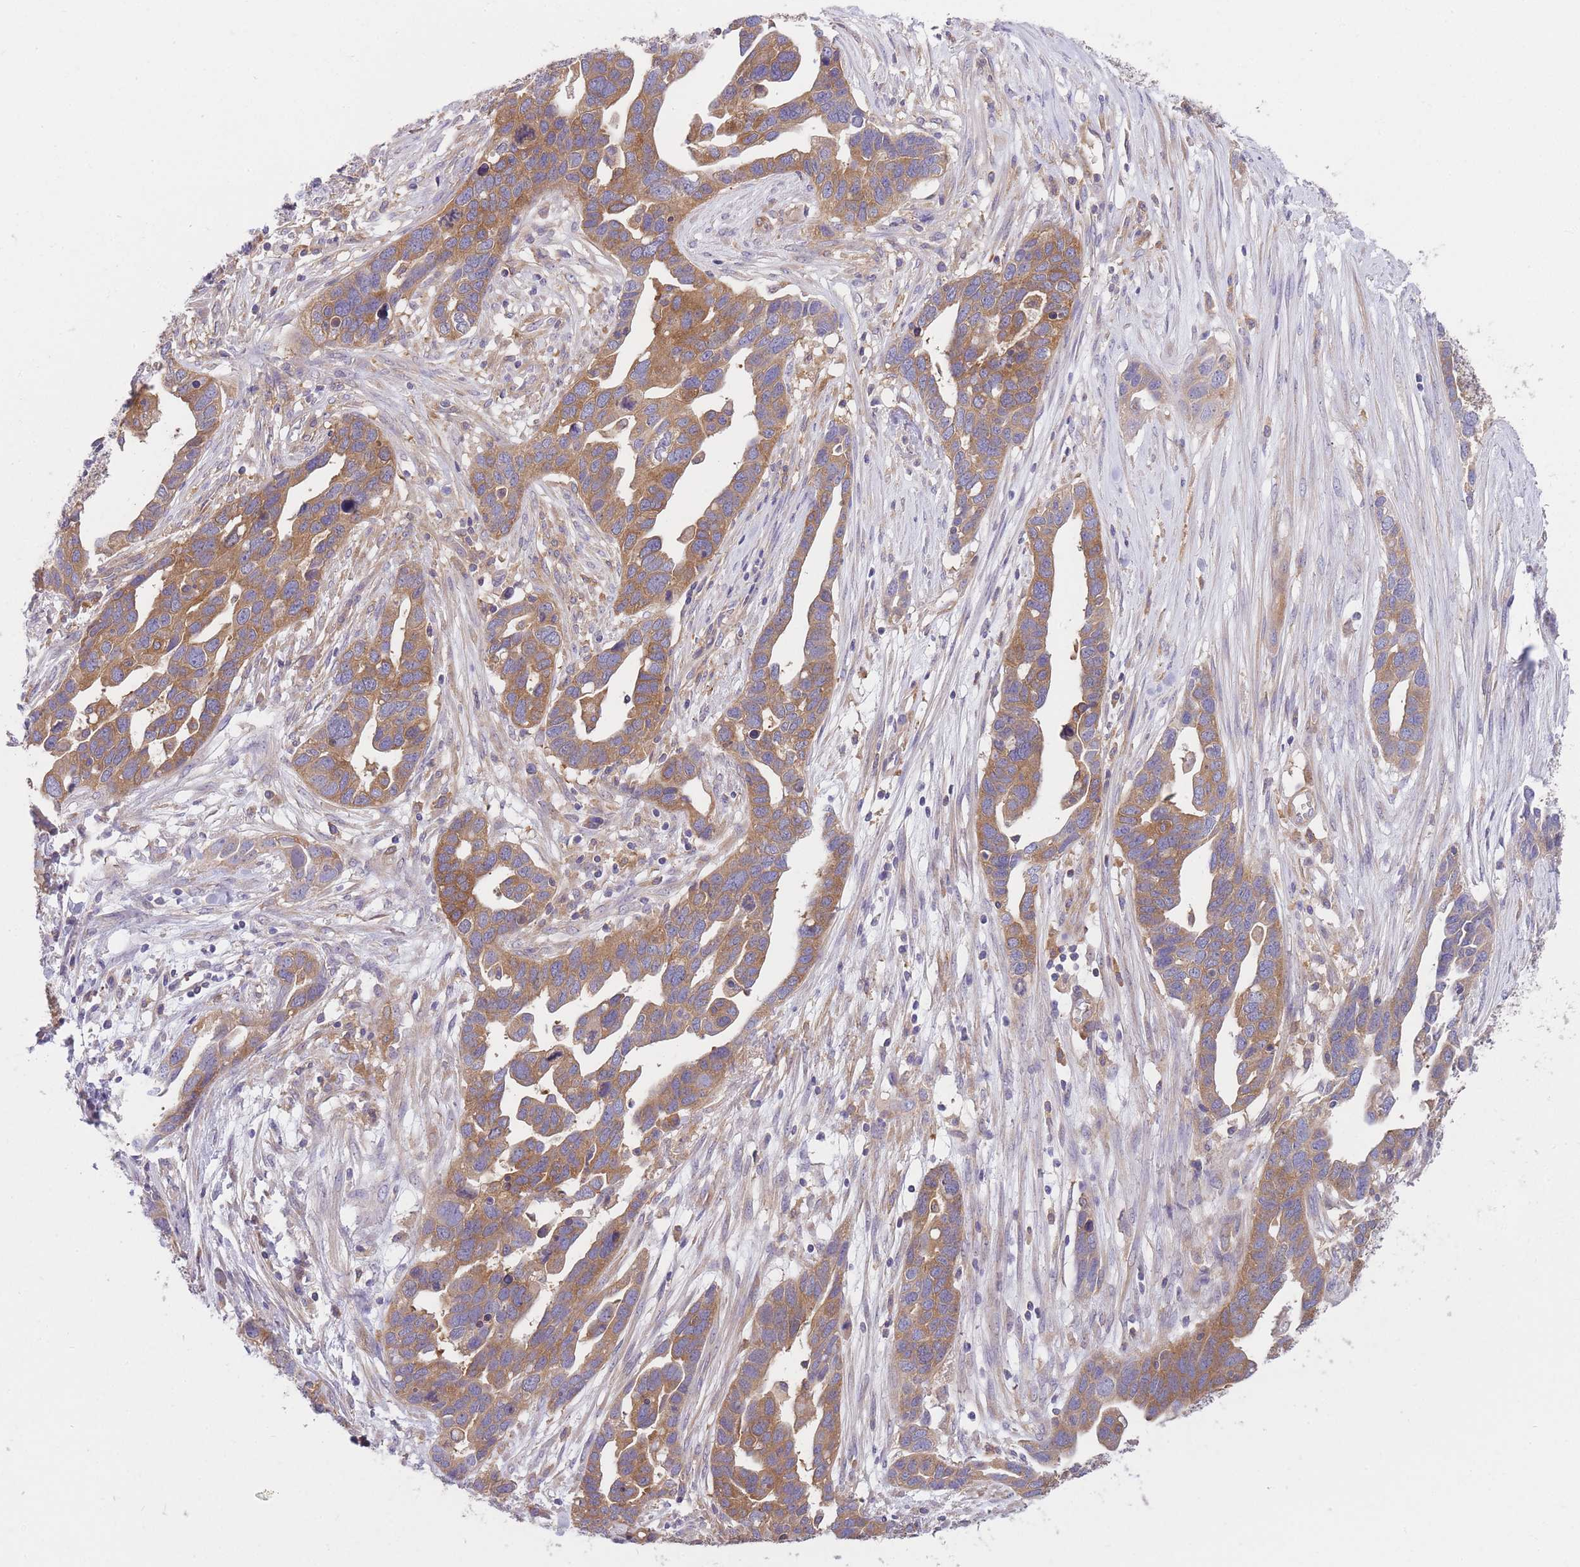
{"staining": {"intensity": "moderate", "quantity": ">75%", "location": "cytoplasmic/membranous"}, "tissue": "ovarian cancer", "cell_type": "Tumor cells", "image_type": "cancer", "snomed": [{"axis": "morphology", "description": "Cystadenocarcinoma, serous, NOS"}, {"axis": "topography", "description": "Ovary"}], "caption": "This micrograph exhibits IHC staining of human ovarian cancer (serous cystadenocarcinoma), with medium moderate cytoplasmic/membranous positivity in about >75% of tumor cells.", "gene": "PRKAR1A", "patient": {"sex": "female", "age": 54}}